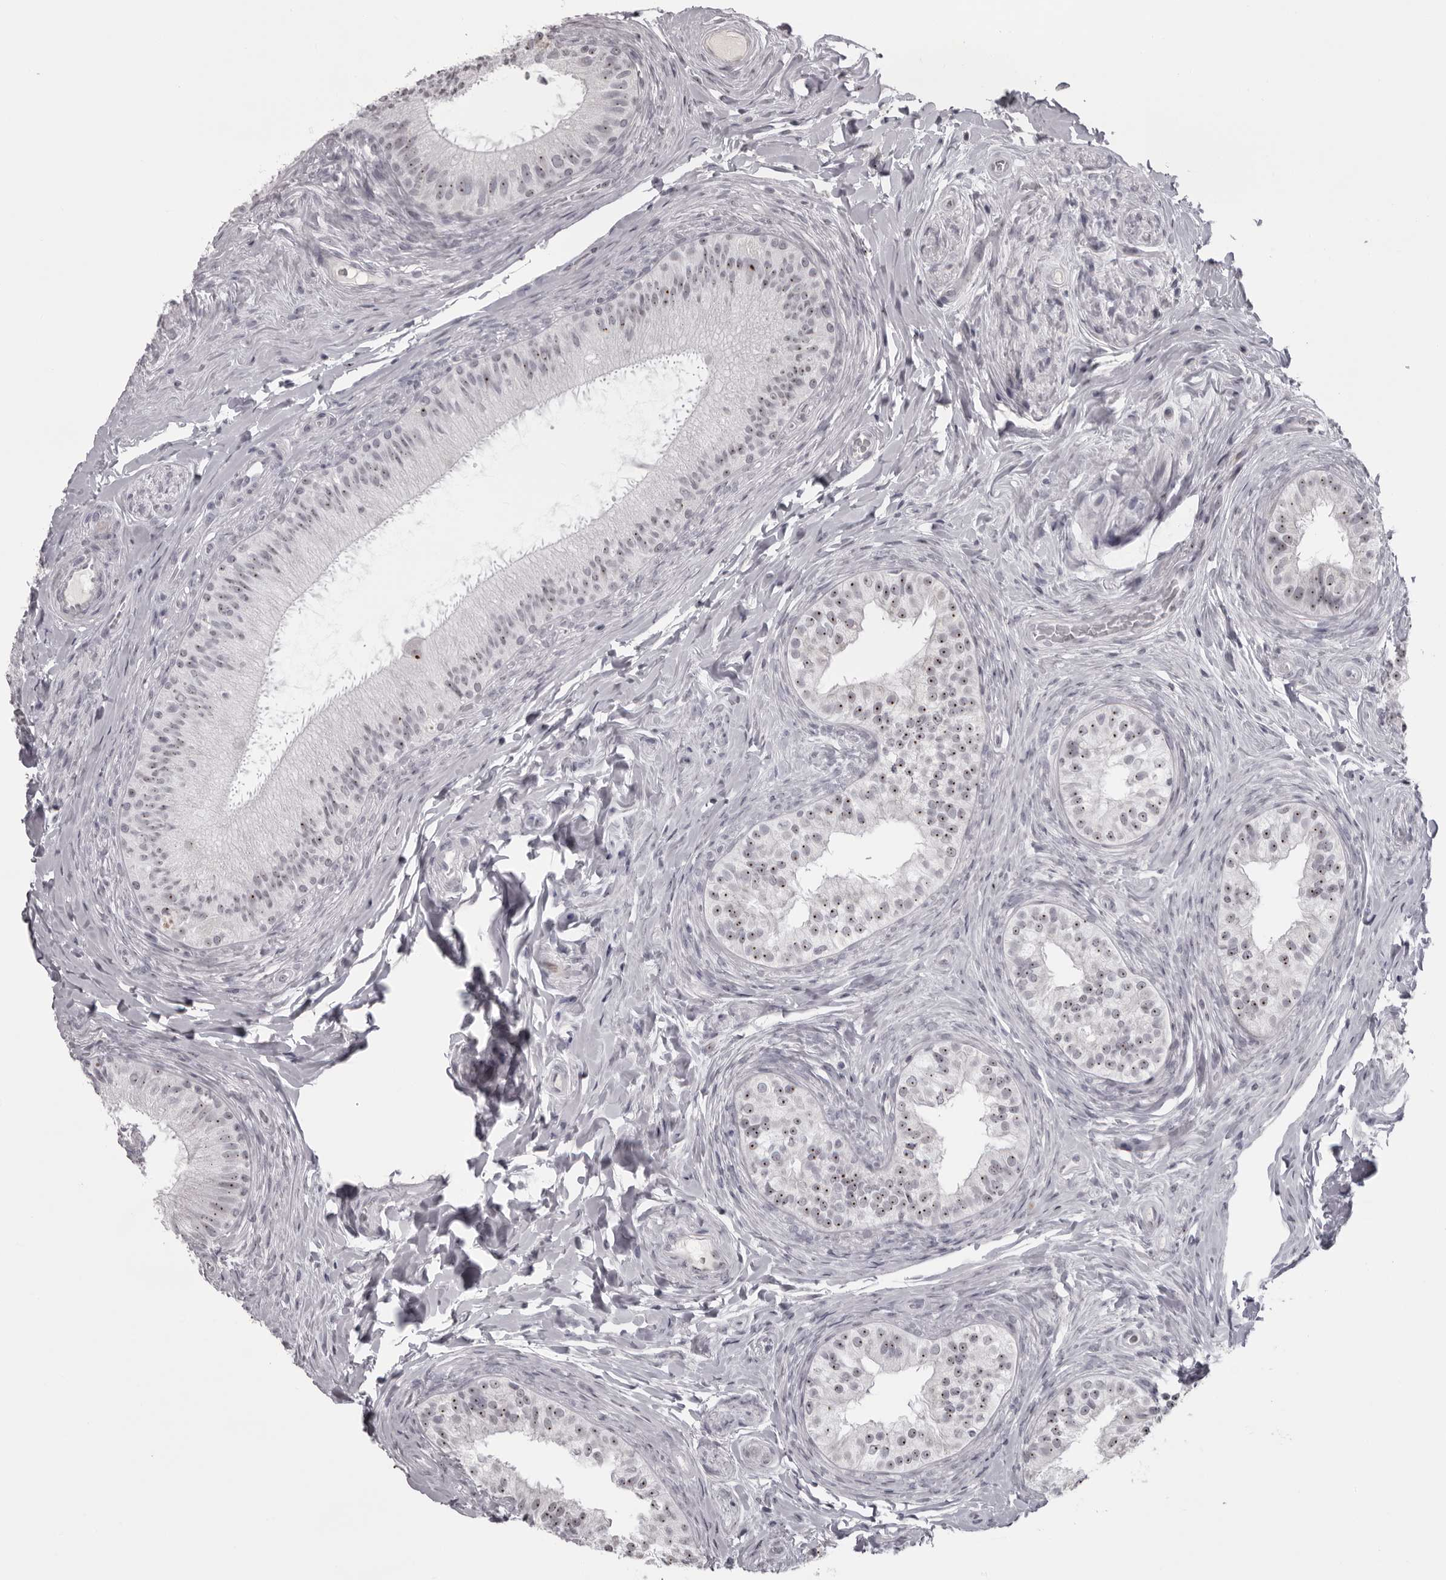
{"staining": {"intensity": "moderate", "quantity": ">75%", "location": "nuclear"}, "tissue": "epididymis", "cell_type": "Glandular cells", "image_type": "normal", "snomed": [{"axis": "morphology", "description": "Normal tissue, NOS"}, {"axis": "topography", "description": "Epididymis"}], "caption": "Epididymis stained for a protein (brown) displays moderate nuclear positive staining in about >75% of glandular cells.", "gene": "HELZ", "patient": {"sex": "male", "age": 49}}